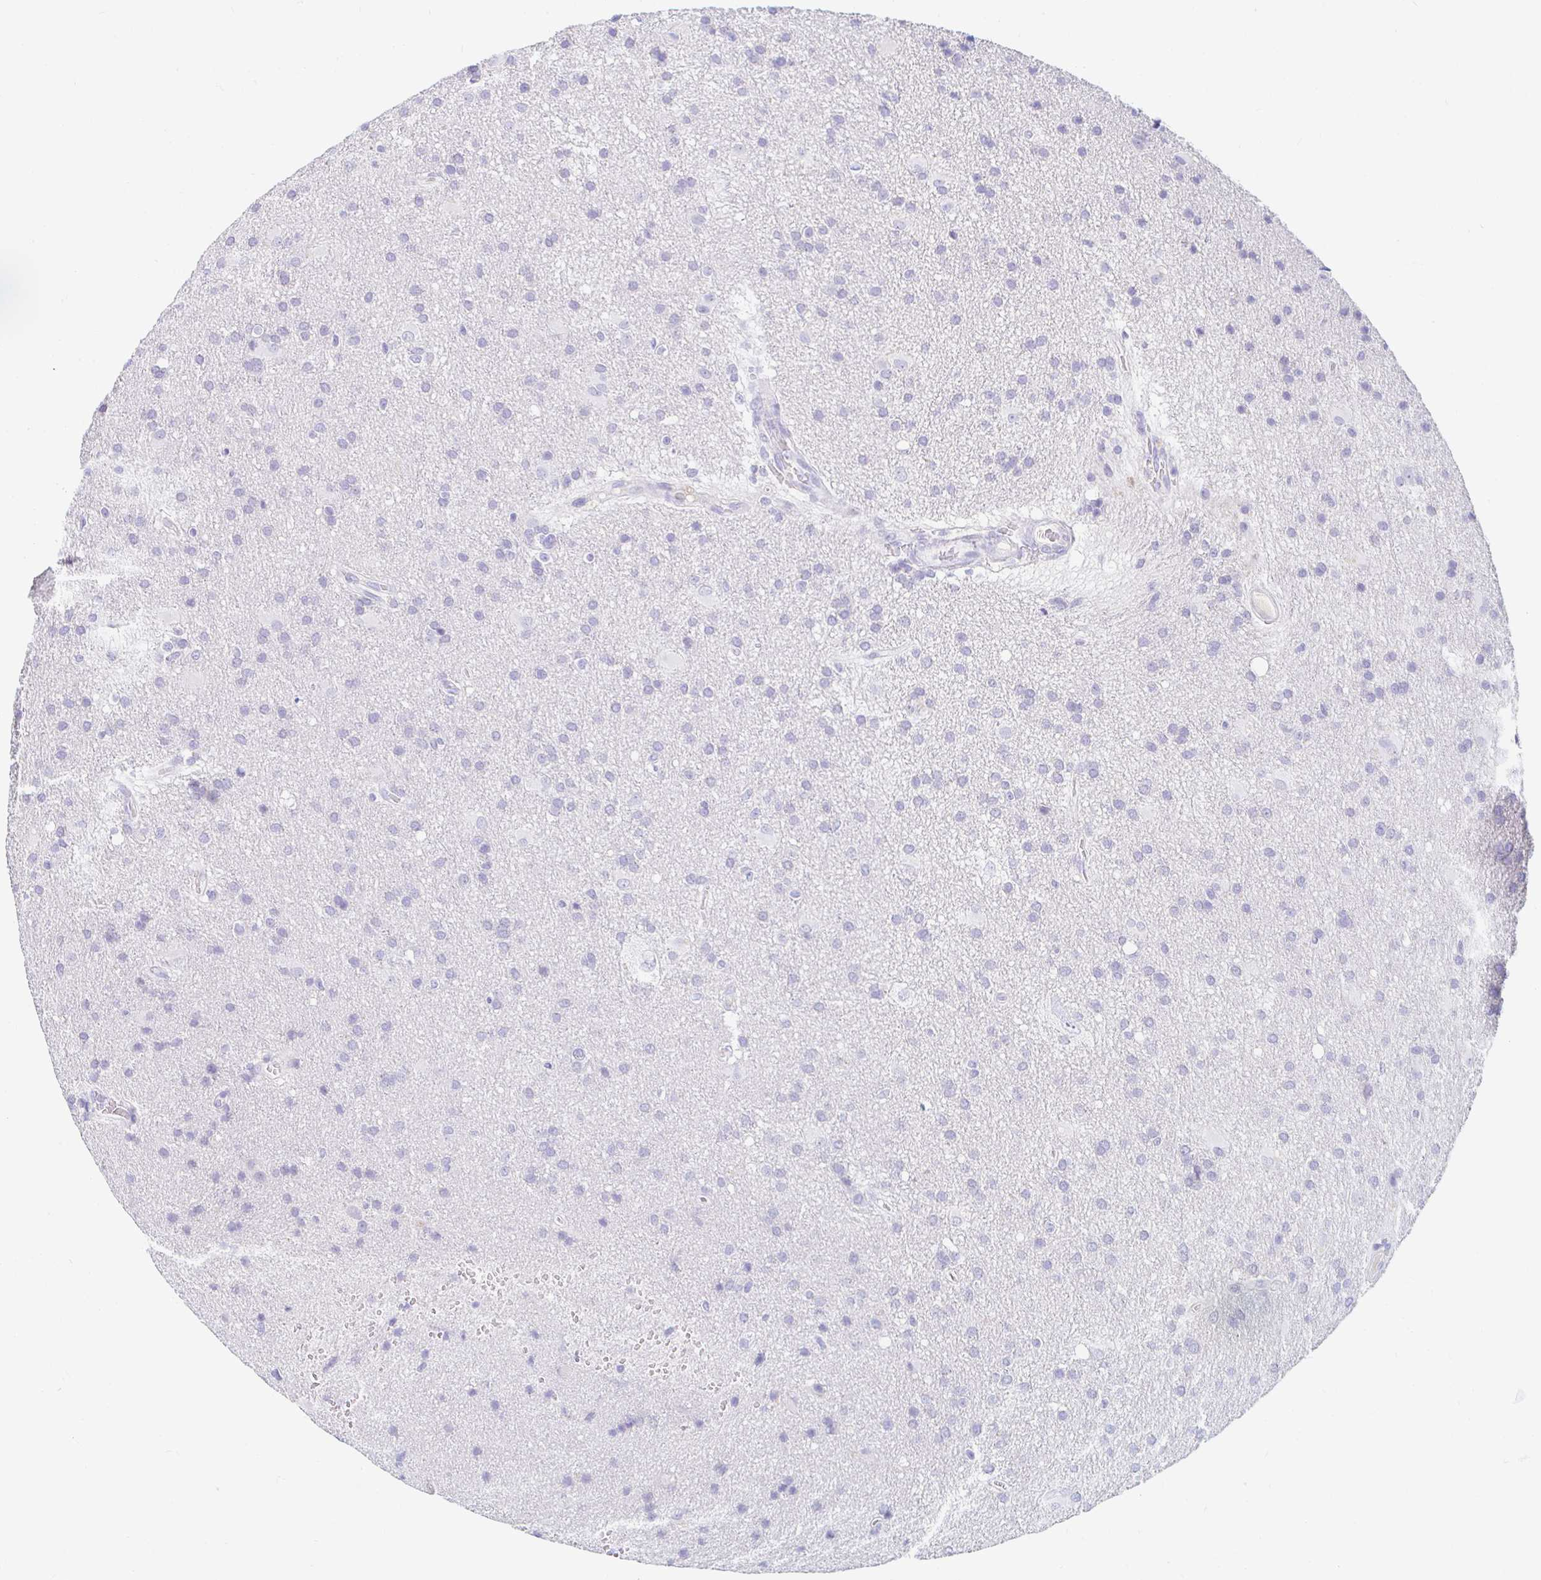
{"staining": {"intensity": "negative", "quantity": "none", "location": "none"}, "tissue": "glioma", "cell_type": "Tumor cells", "image_type": "cancer", "snomed": [{"axis": "morphology", "description": "Glioma, malignant, Low grade"}, {"axis": "topography", "description": "Brain"}], "caption": "This image is of low-grade glioma (malignant) stained with immunohistochemistry to label a protein in brown with the nuclei are counter-stained blue. There is no positivity in tumor cells.", "gene": "TEX44", "patient": {"sex": "male", "age": 66}}